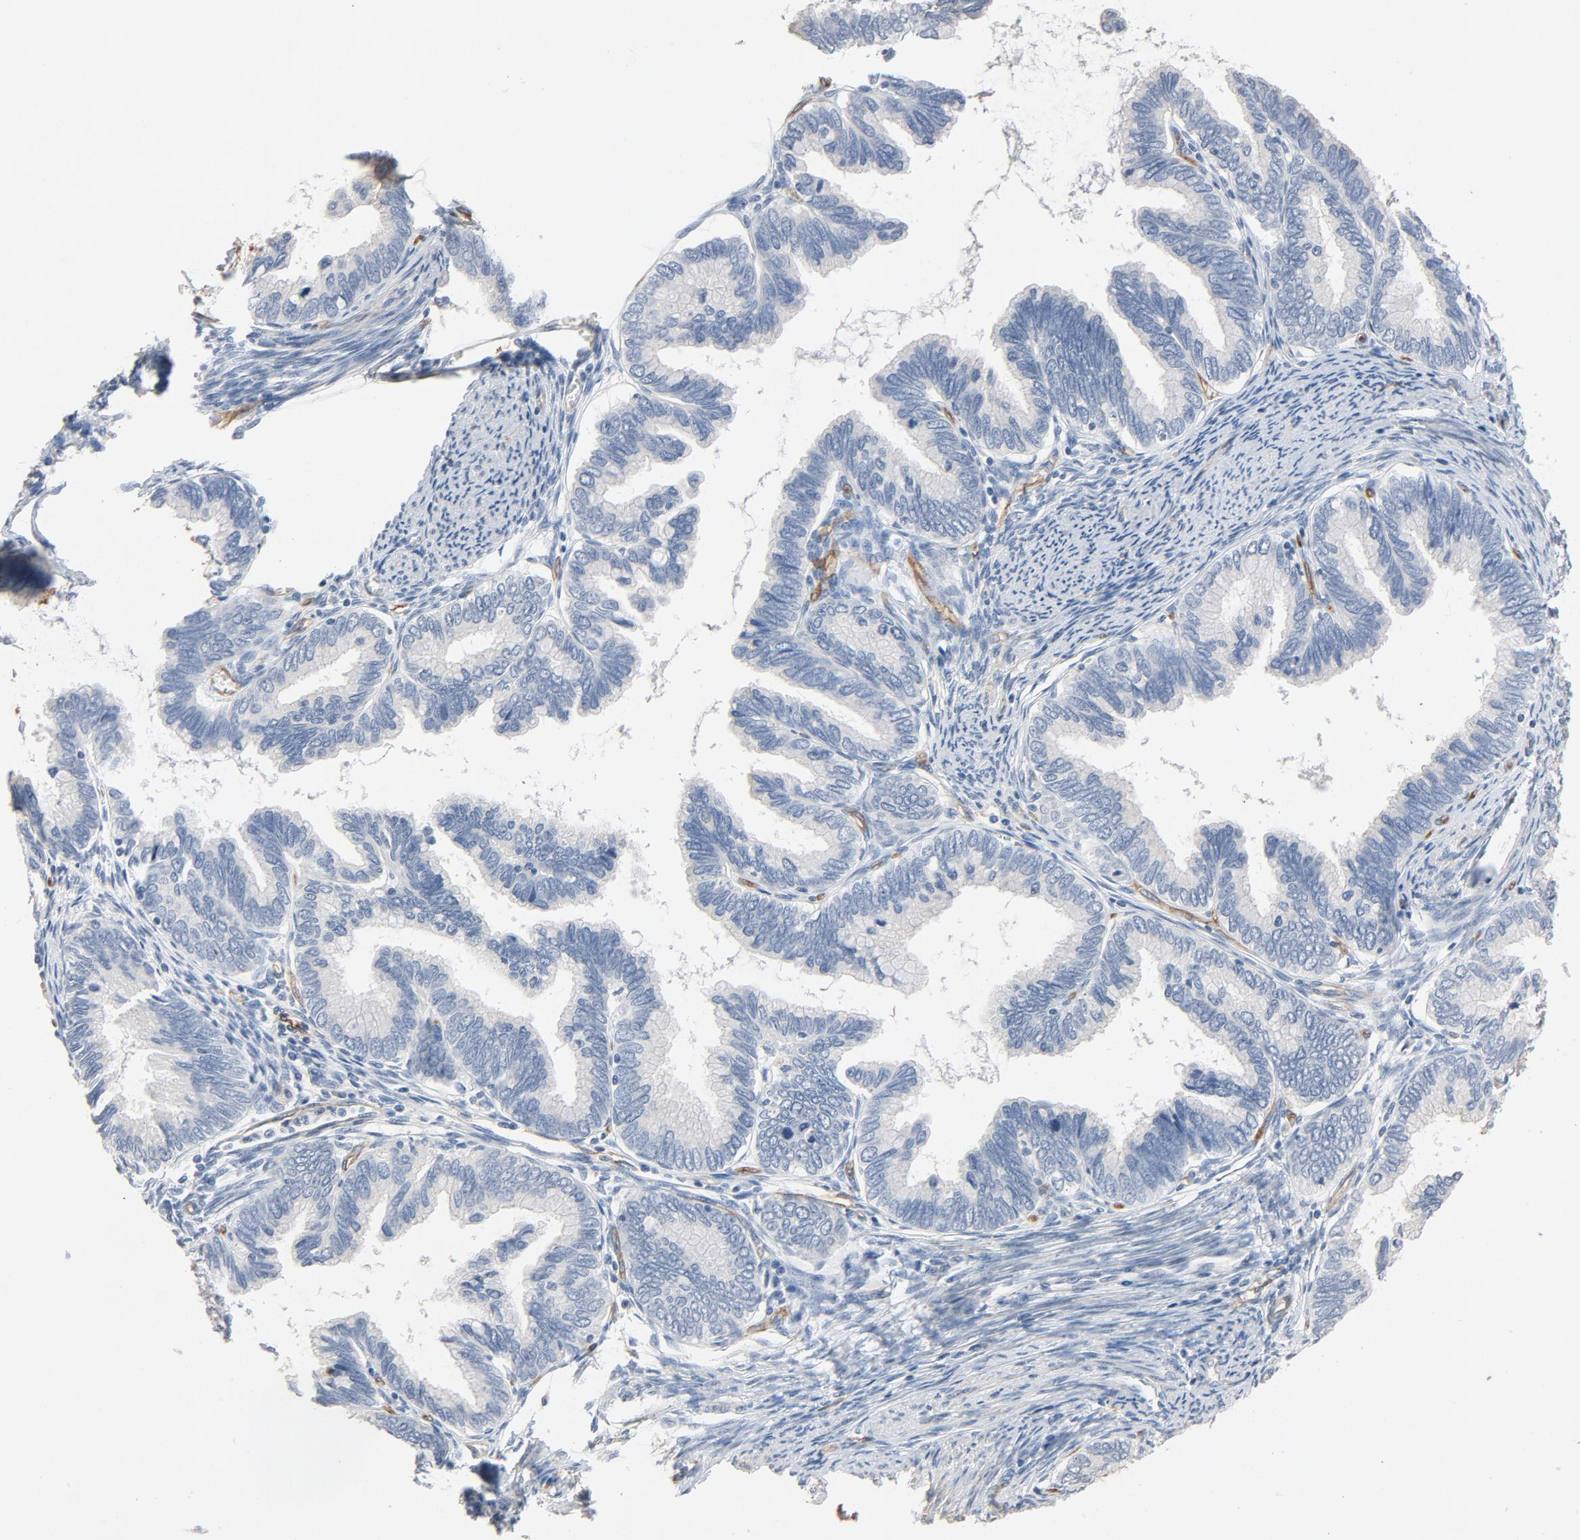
{"staining": {"intensity": "negative", "quantity": "none", "location": "none"}, "tissue": "cervical cancer", "cell_type": "Tumor cells", "image_type": "cancer", "snomed": [{"axis": "morphology", "description": "Adenocarcinoma, NOS"}, {"axis": "topography", "description": "Cervix"}], "caption": "High power microscopy photomicrograph of an IHC histopathology image of cervical cancer (adenocarcinoma), revealing no significant expression in tumor cells. (Immunohistochemistry, brightfield microscopy, high magnification).", "gene": "KDR", "patient": {"sex": "female", "age": 49}}